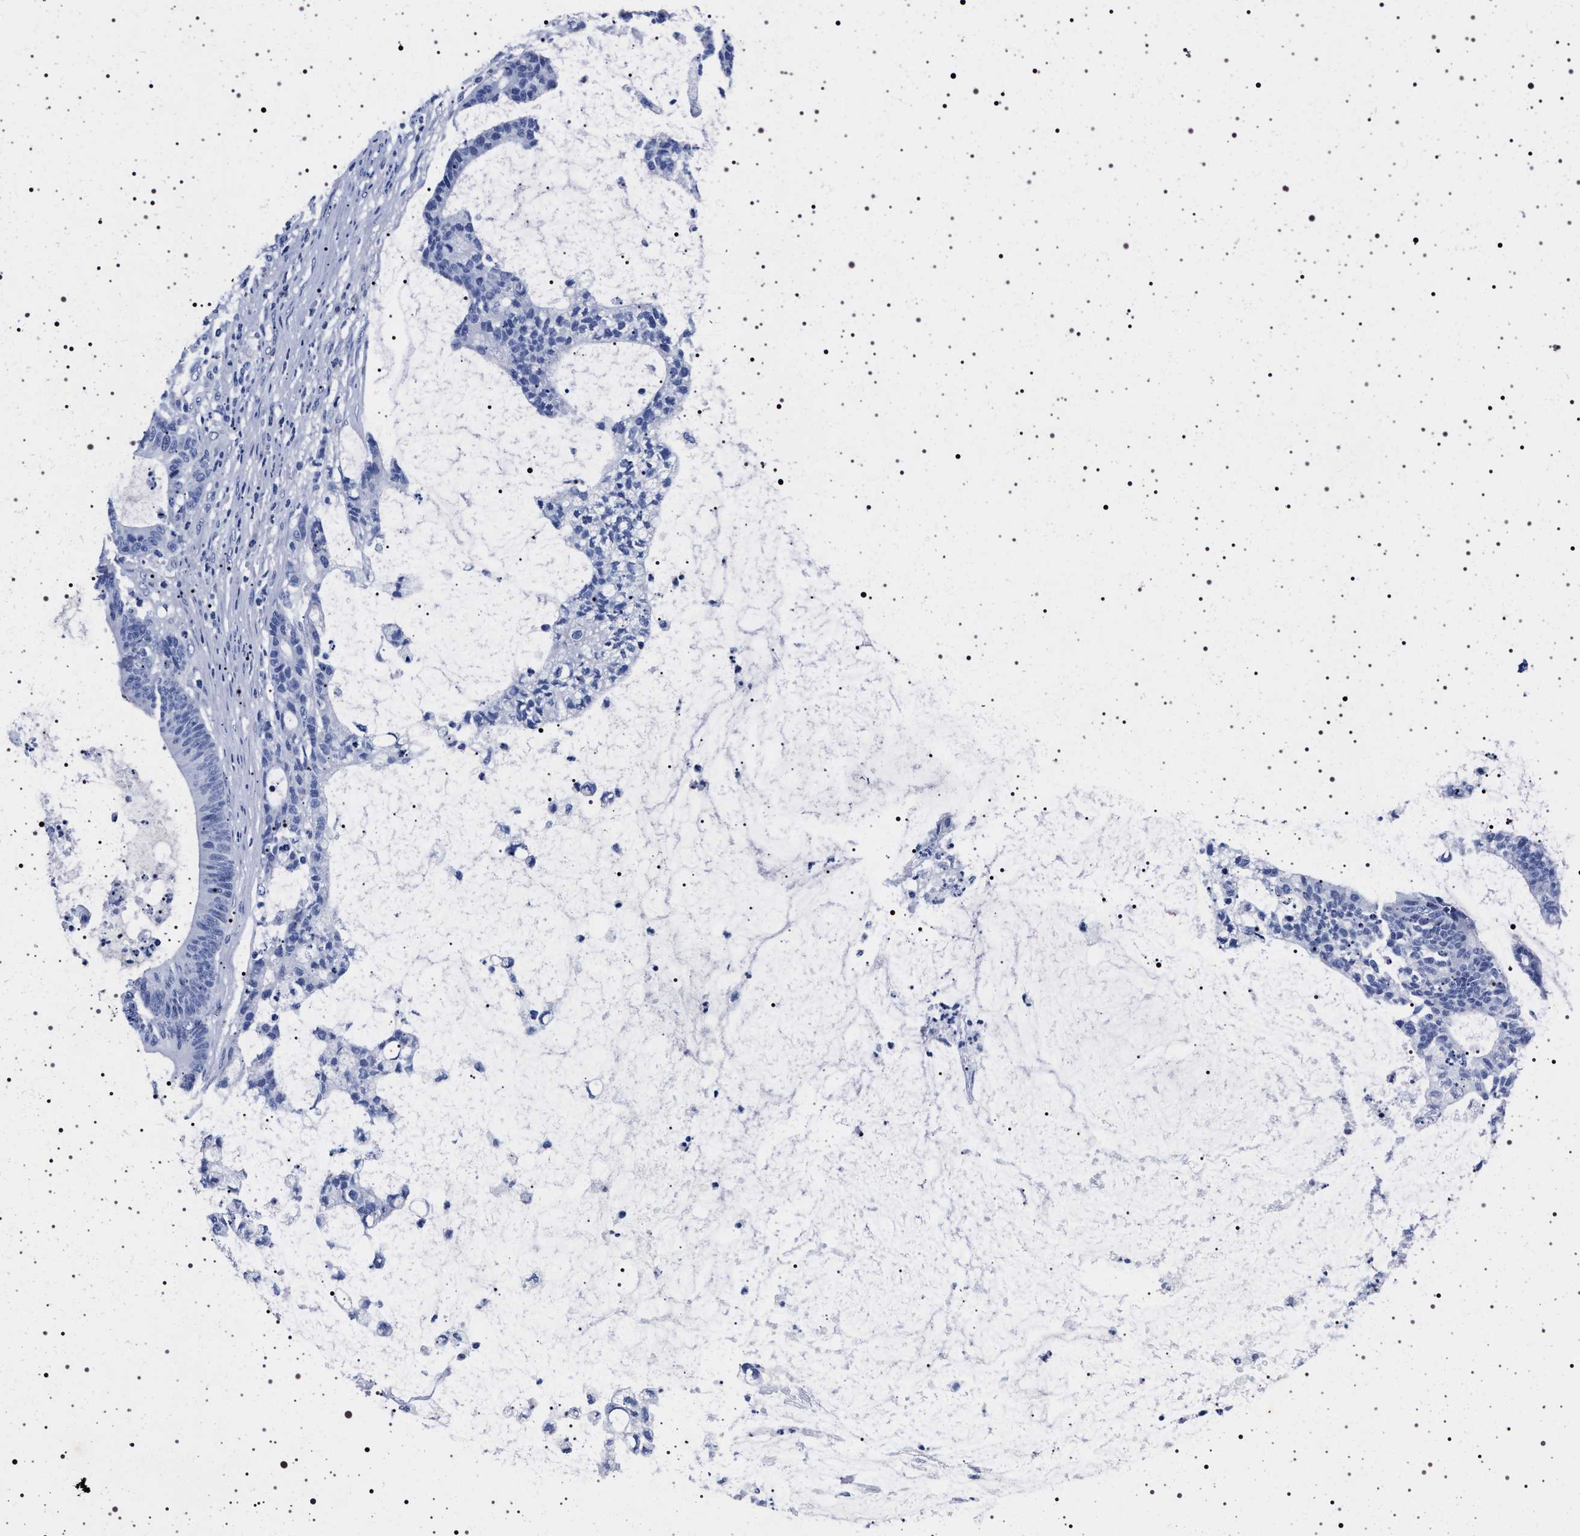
{"staining": {"intensity": "negative", "quantity": "none", "location": "none"}, "tissue": "colorectal cancer", "cell_type": "Tumor cells", "image_type": "cancer", "snomed": [{"axis": "morphology", "description": "Adenocarcinoma, NOS"}, {"axis": "topography", "description": "Colon"}], "caption": "Image shows no protein expression in tumor cells of colorectal cancer (adenocarcinoma) tissue.", "gene": "MAPK10", "patient": {"sex": "female", "age": 84}}